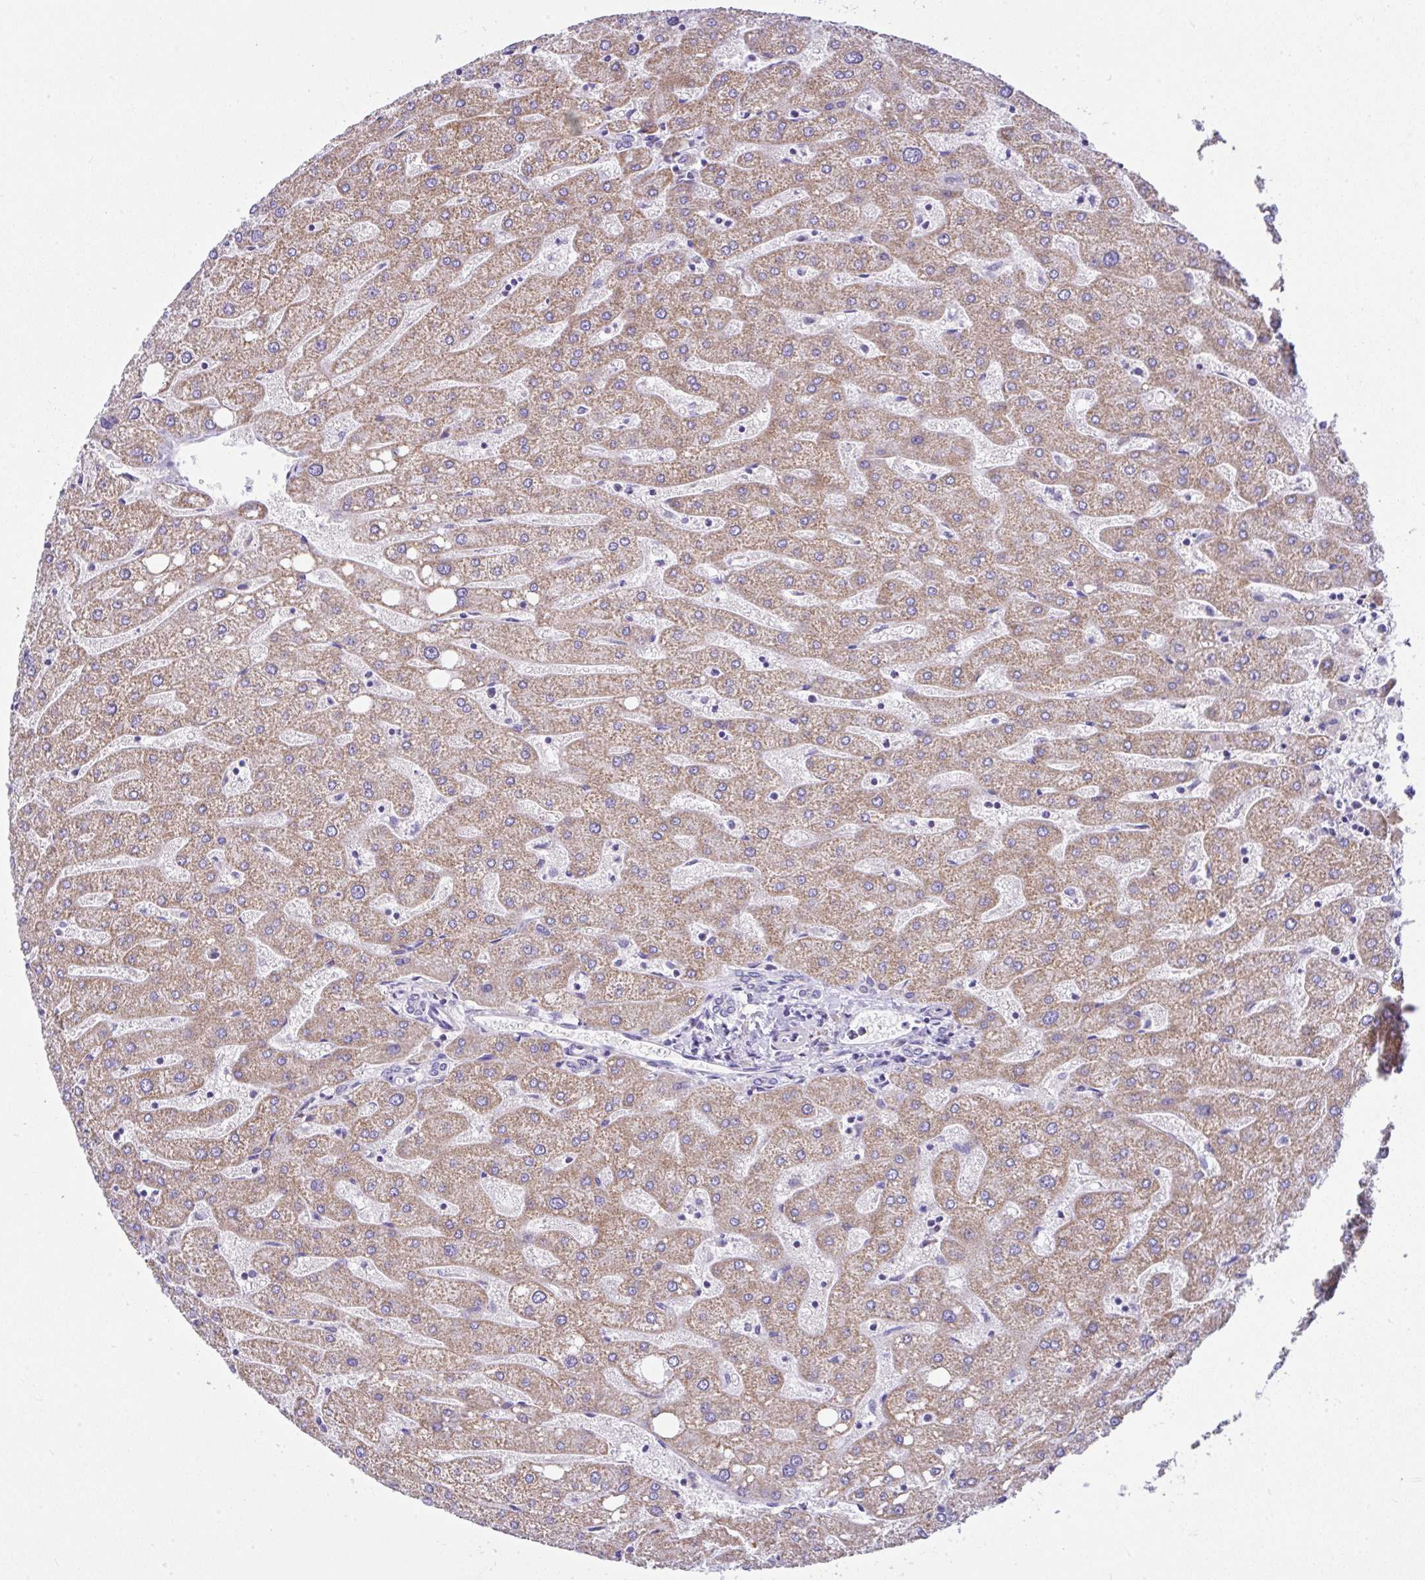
{"staining": {"intensity": "negative", "quantity": "none", "location": "none"}, "tissue": "liver", "cell_type": "Cholangiocytes", "image_type": "normal", "snomed": [{"axis": "morphology", "description": "Normal tissue, NOS"}, {"axis": "topography", "description": "Liver"}], "caption": "Histopathology image shows no protein staining in cholangiocytes of unremarkable liver.", "gene": "SLC13A1", "patient": {"sex": "male", "age": 67}}